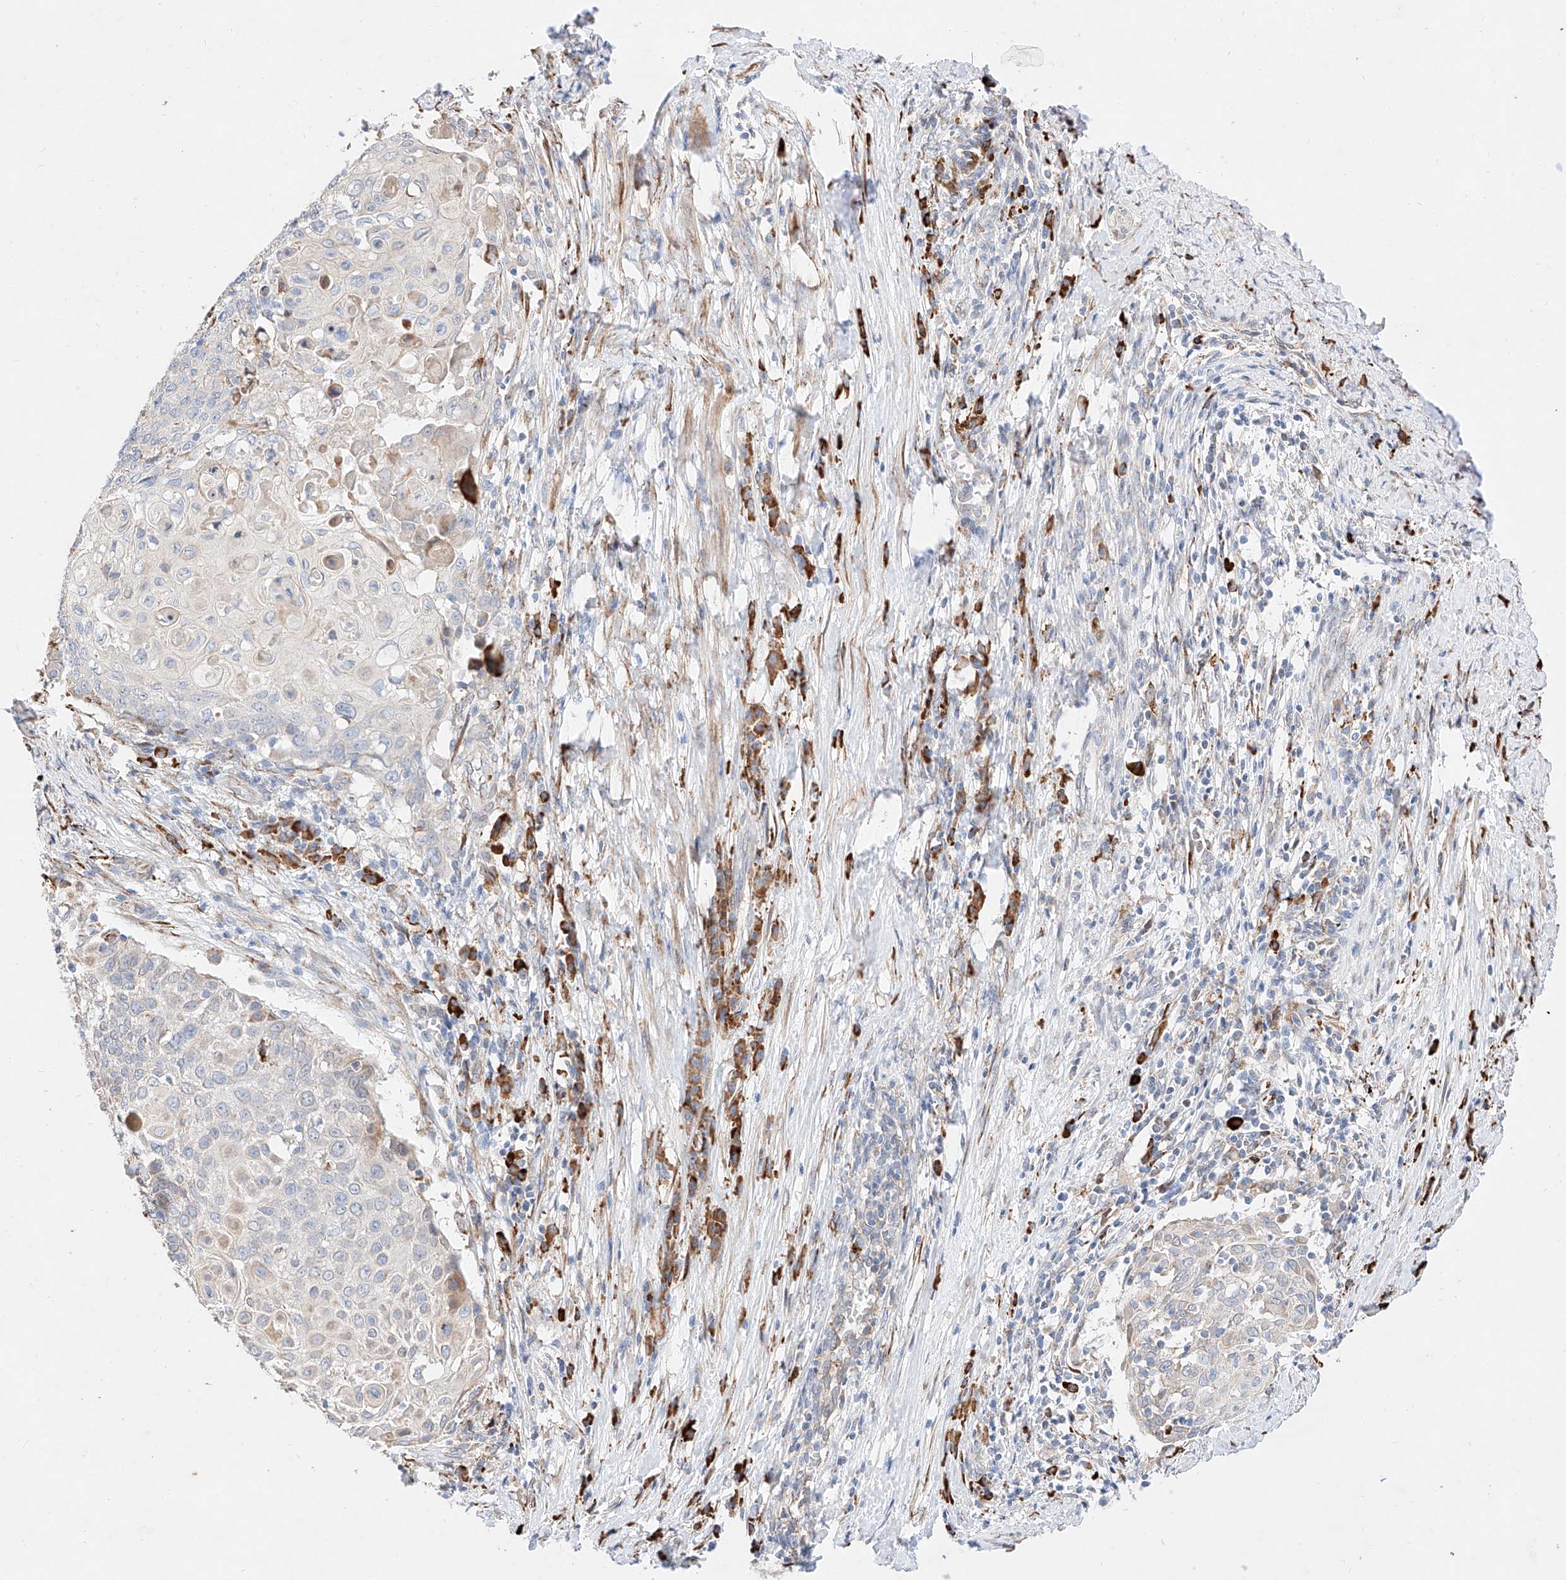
{"staining": {"intensity": "negative", "quantity": "none", "location": "none"}, "tissue": "cervical cancer", "cell_type": "Tumor cells", "image_type": "cancer", "snomed": [{"axis": "morphology", "description": "Squamous cell carcinoma, NOS"}, {"axis": "topography", "description": "Cervix"}], "caption": "Immunohistochemistry photomicrograph of neoplastic tissue: cervical squamous cell carcinoma stained with DAB shows no significant protein staining in tumor cells.", "gene": "ATP9B", "patient": {"sex": "female", "age": 39}}